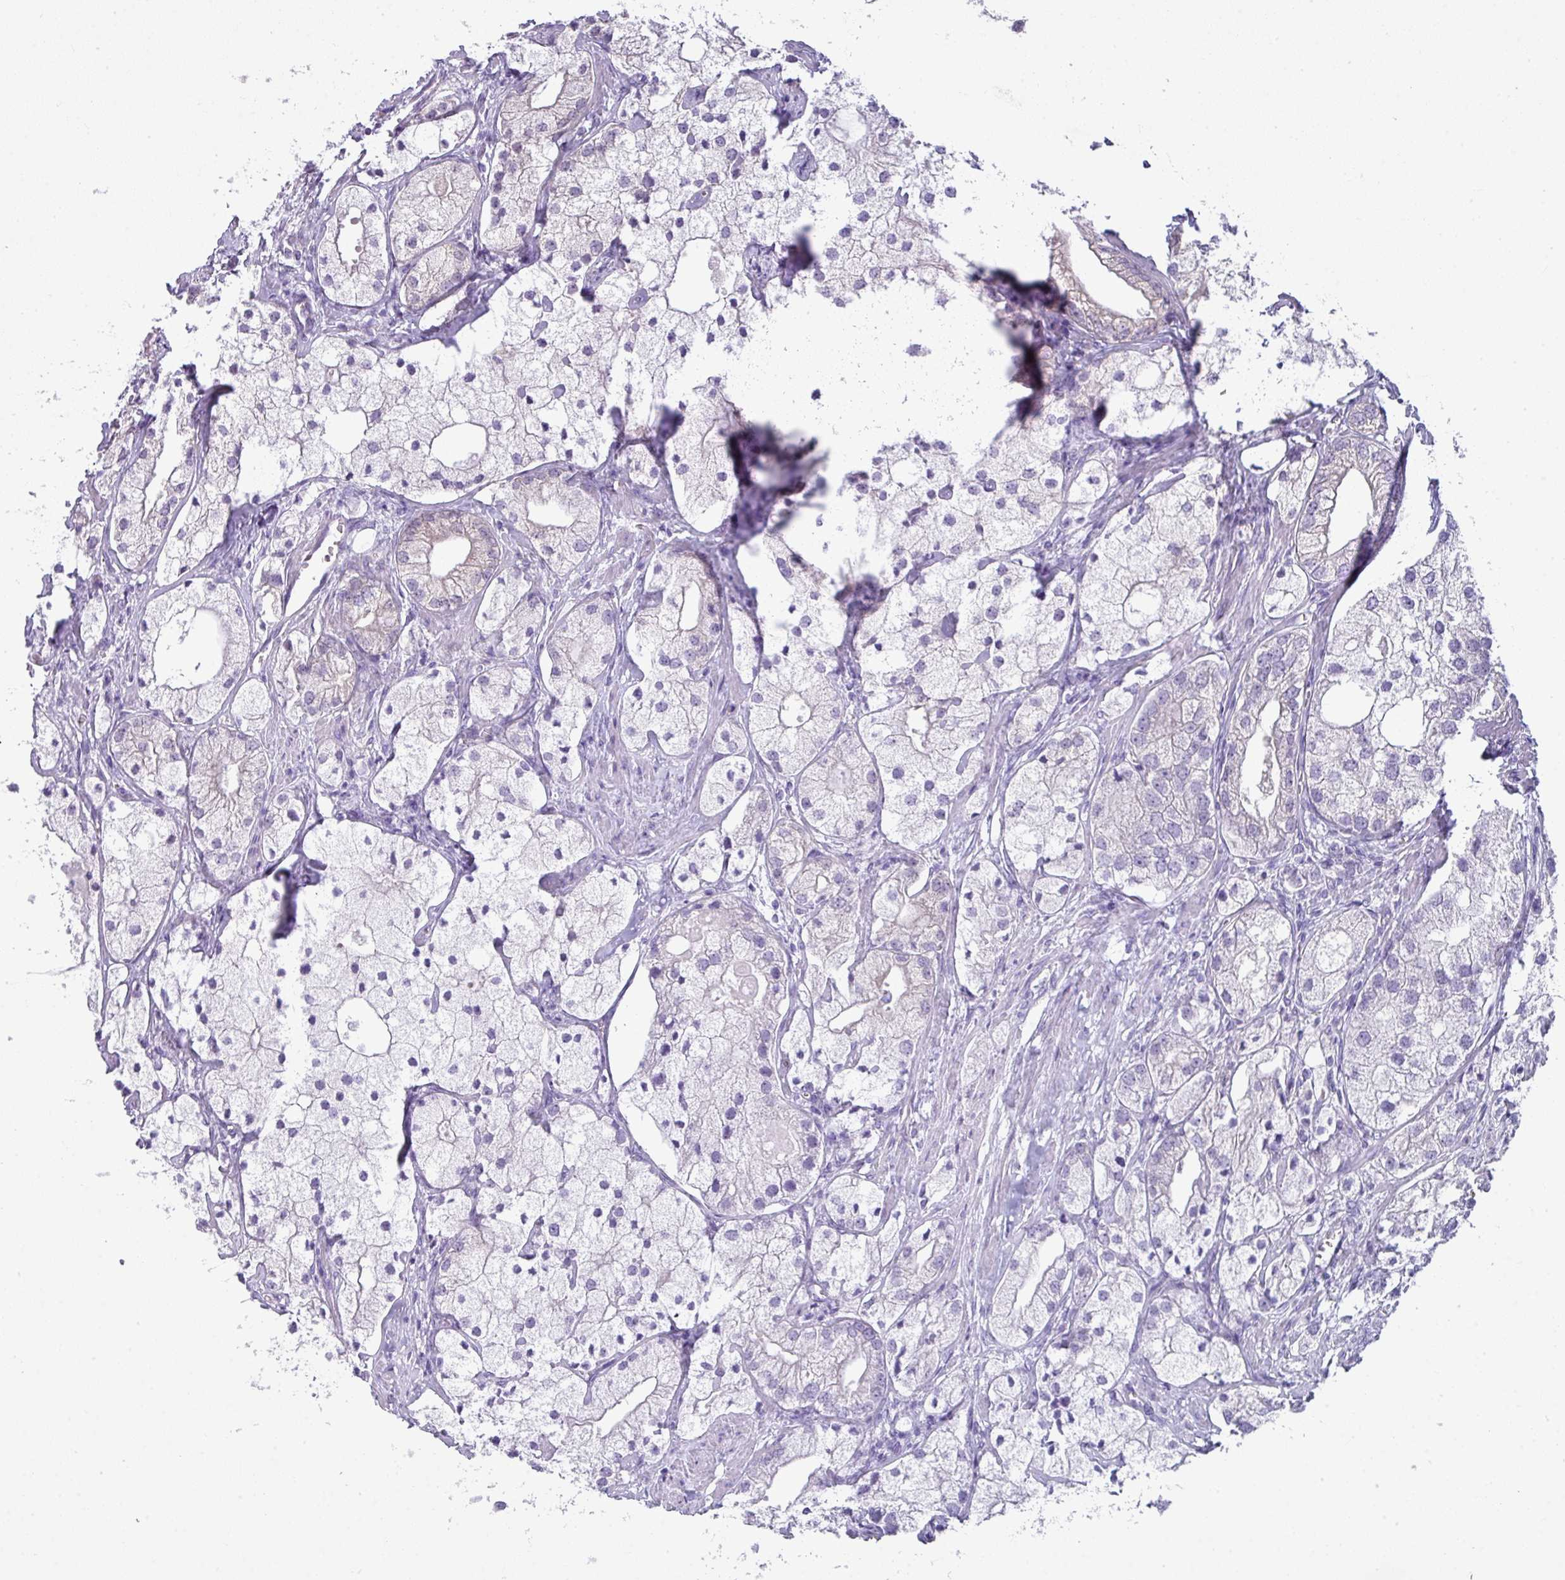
{"staining": {"intensity": "negative", "quantity": "none", "location": "none"}, "tissue": "prostate cancer", "cell_type": "Tumor cells", "image_type": "cancer", "snomed": [{"axis": "morphology", "description": "Adenocarcinoma, Low grade"}, {"axis": "topography", "description": "Prostate"}], "caption": "There is no significant positivity in tumor cells of low-grade adenocarcinoma (prostate). (Immunohistochemistry, brightfield microscopy, high magnification).", "gene": "PALS2", "patient": {"sex": "male", "age": 69}}